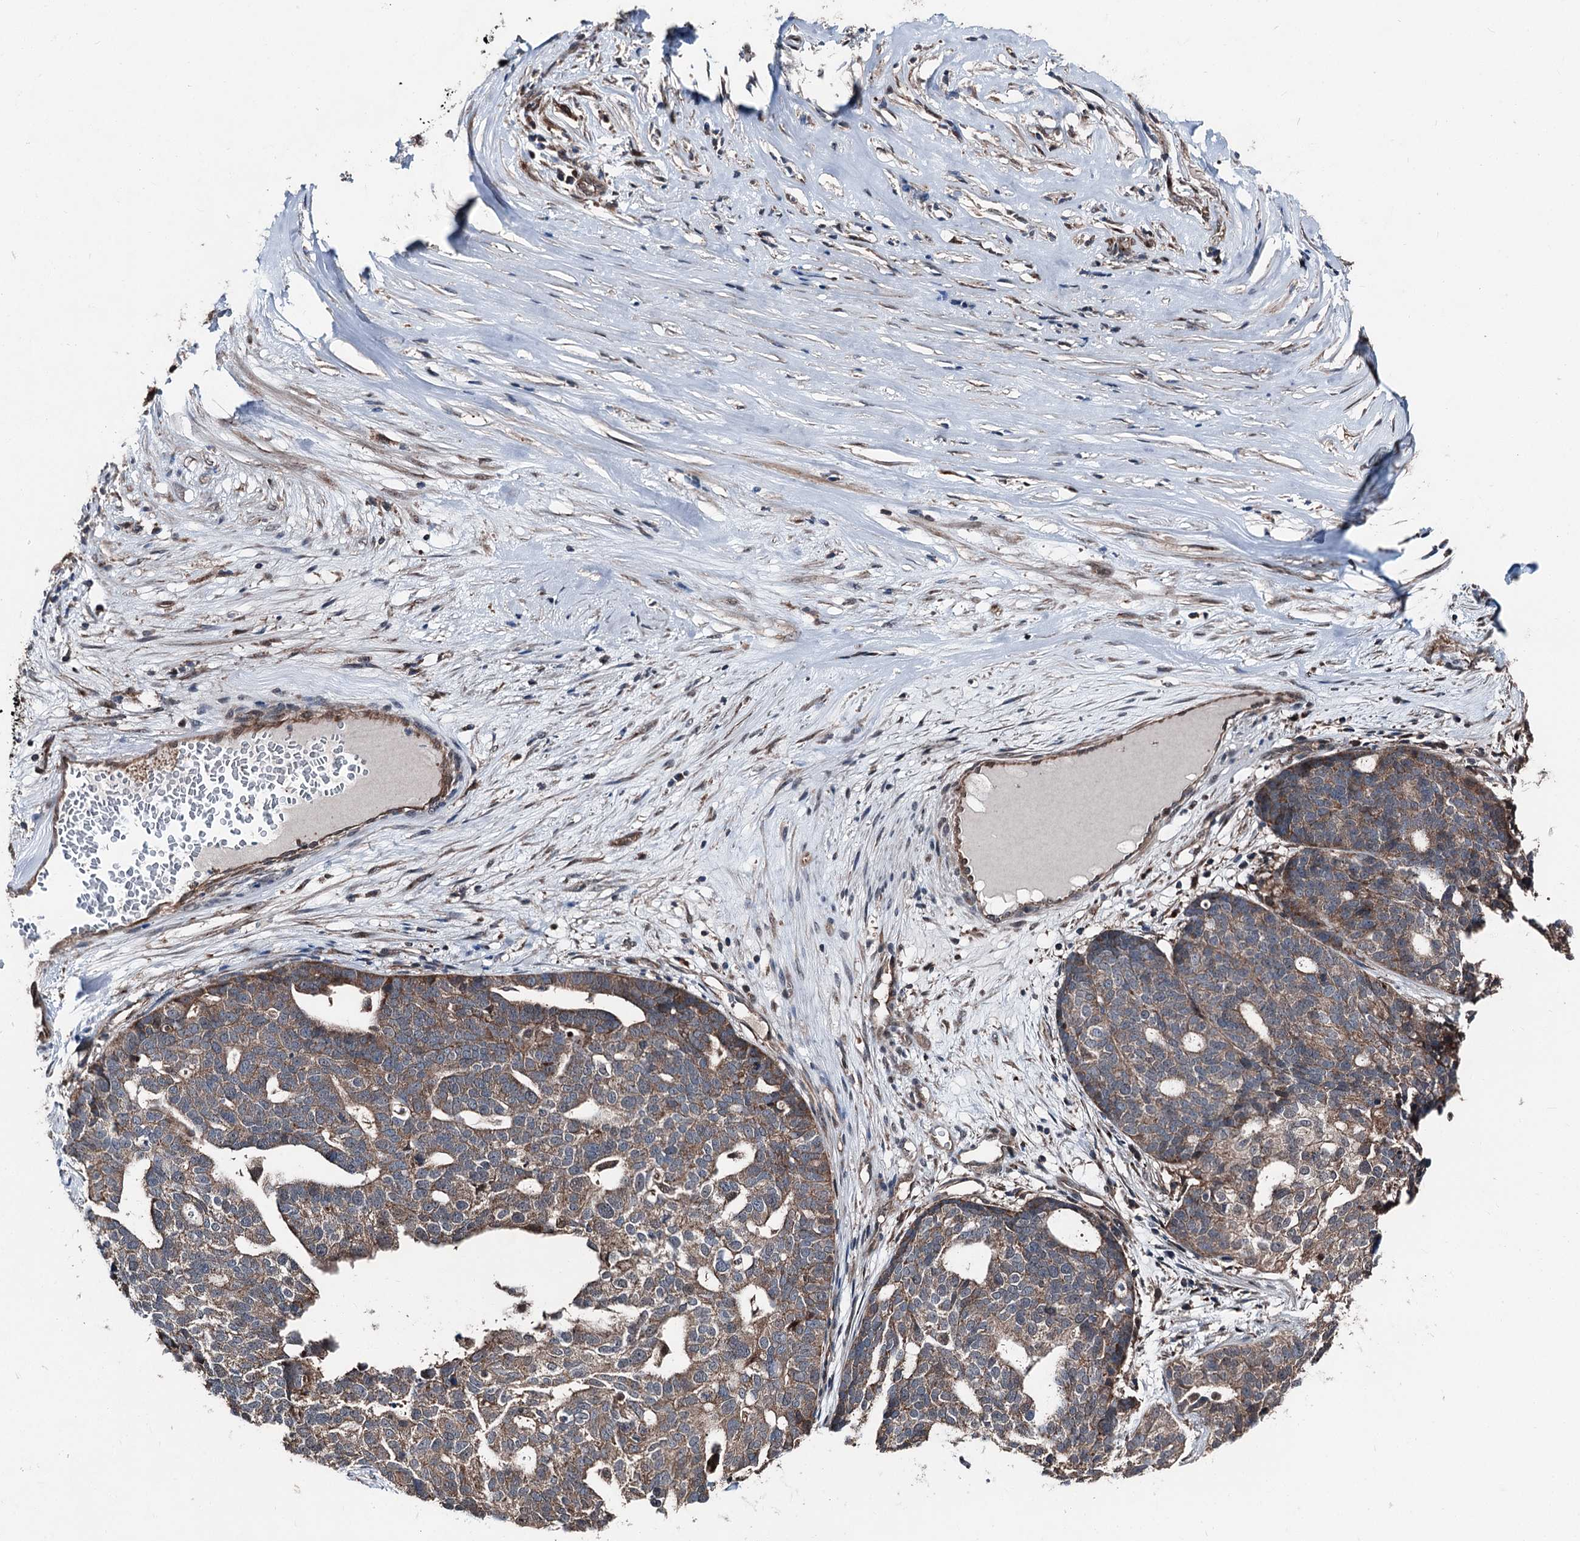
{"staining": {"intensity": "moderate", "quantity": ">75%", "location": "cytoplasmic/membranous"}, "tissue": "ovarian cancer", "cell_type": "Tumor cells", "image_type": "cancer", "snomed": [{"axis": "morphology", "description": "Cystadenocarcinoma, serous, NOS"}, {"axis": "topography", "description": "Ovary"}], "caption": "High-magnification brightfield microscopy of serous cystadenocarcinoma (ovarian) stained with DAB (3,3'-diaminobenzidine) (brown) and counterstained with hematoxylin (blue). tumor cells exhibit moderate cytoplasmic/membranous staining is seen in about>75% of cells.", "gene": "PSMD13", "patient": {"sex": "female", "age": 59}}